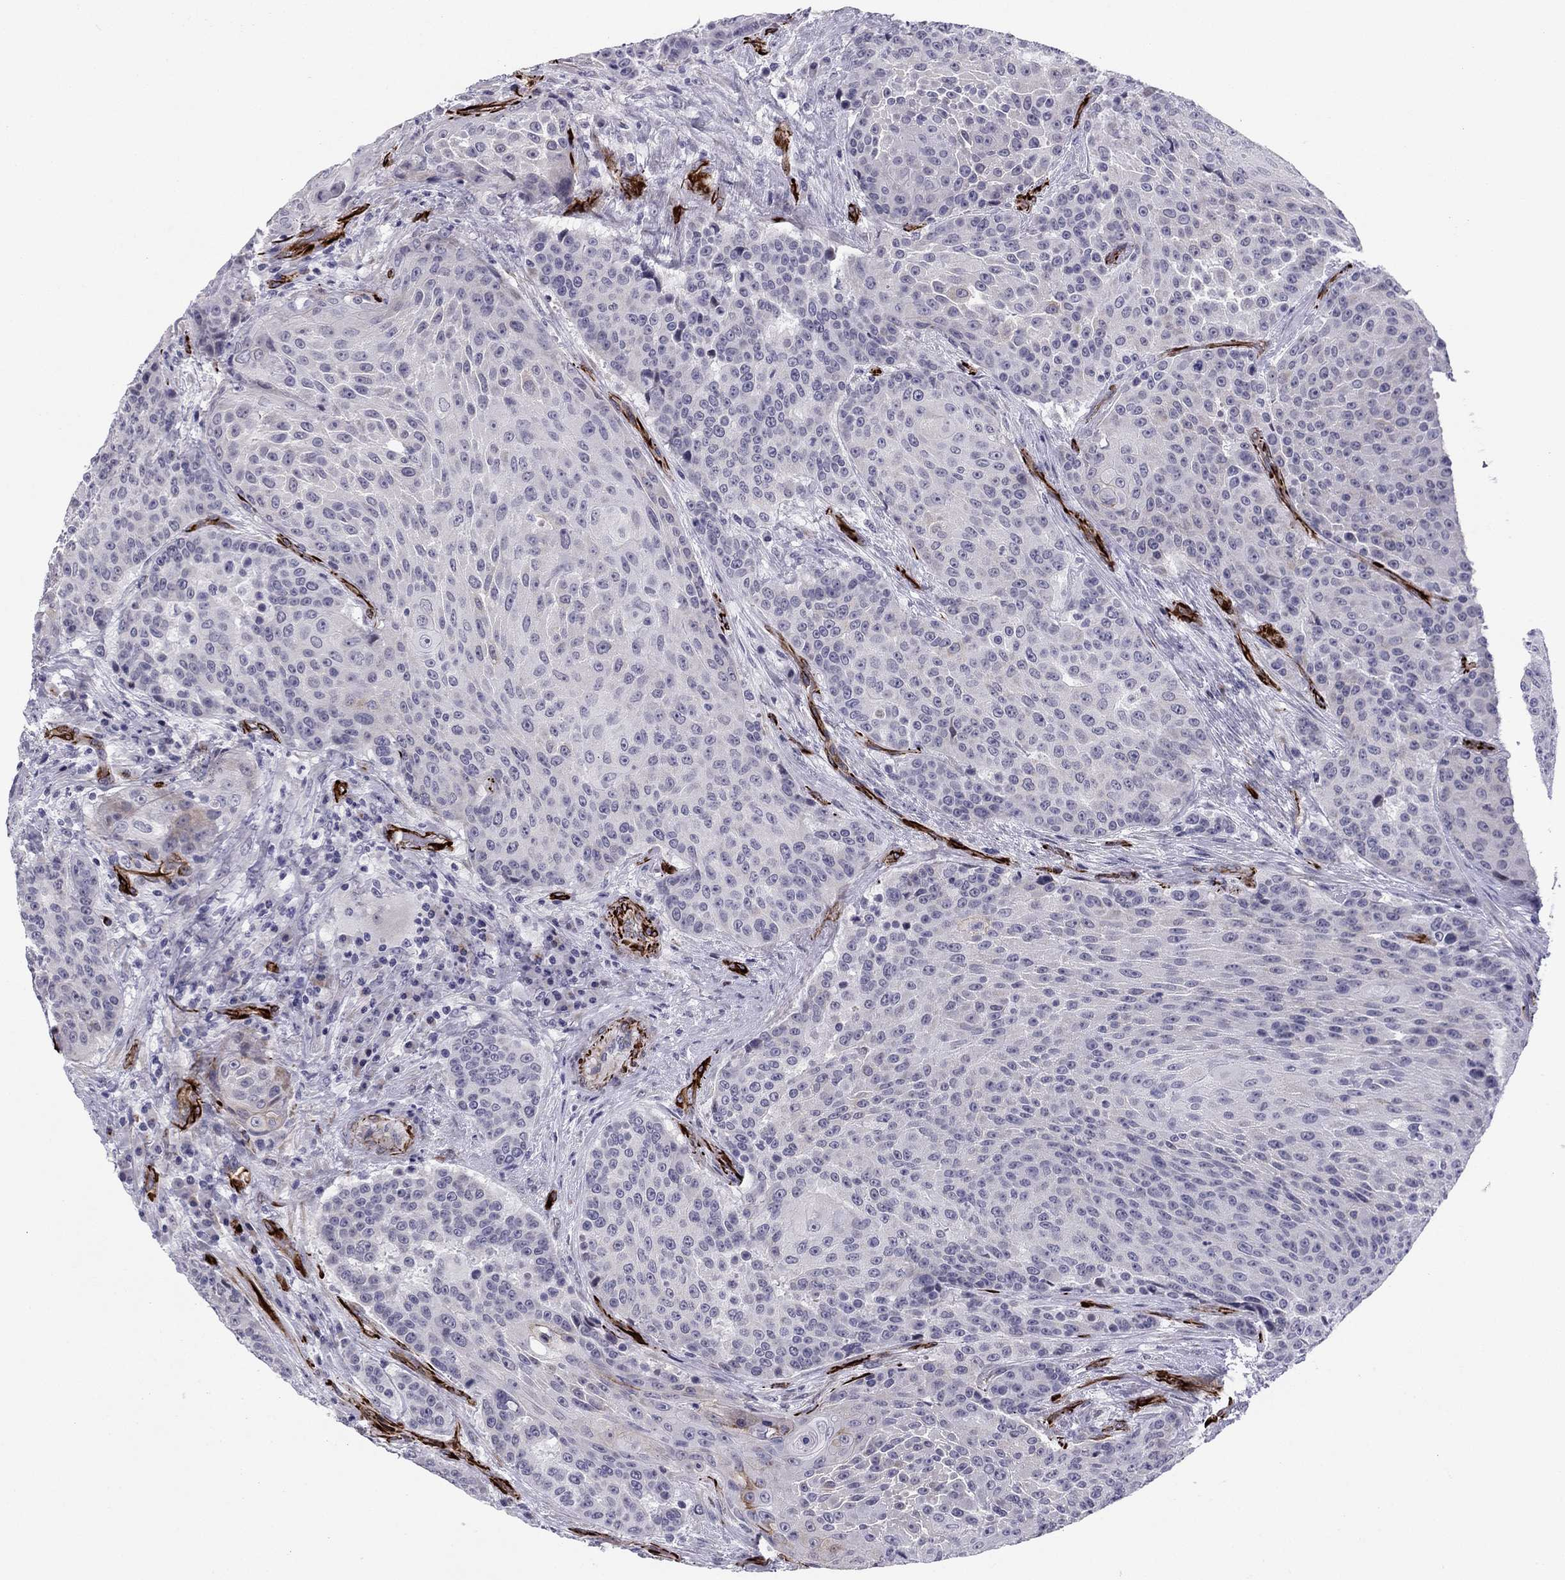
{"staining": {"intensity": "negative", "quantity": "none", "location": "none"}, "tissue": "urothelial cancer", "cell_type": "Tumor cells", "image_type": "cancer", "snomed": [{"axis": "morphology", "description": "Urothelial carcinoma, High grade"}, {"axis": "topography", "description": "Urinary bladder"}], "caption": "A photomicrograph of human urothelial carcinoma (high-grade) is negative for staining in tumor cells.", "gene": "ANKS4B", "patient": {"sex": "female", "age": 63}}